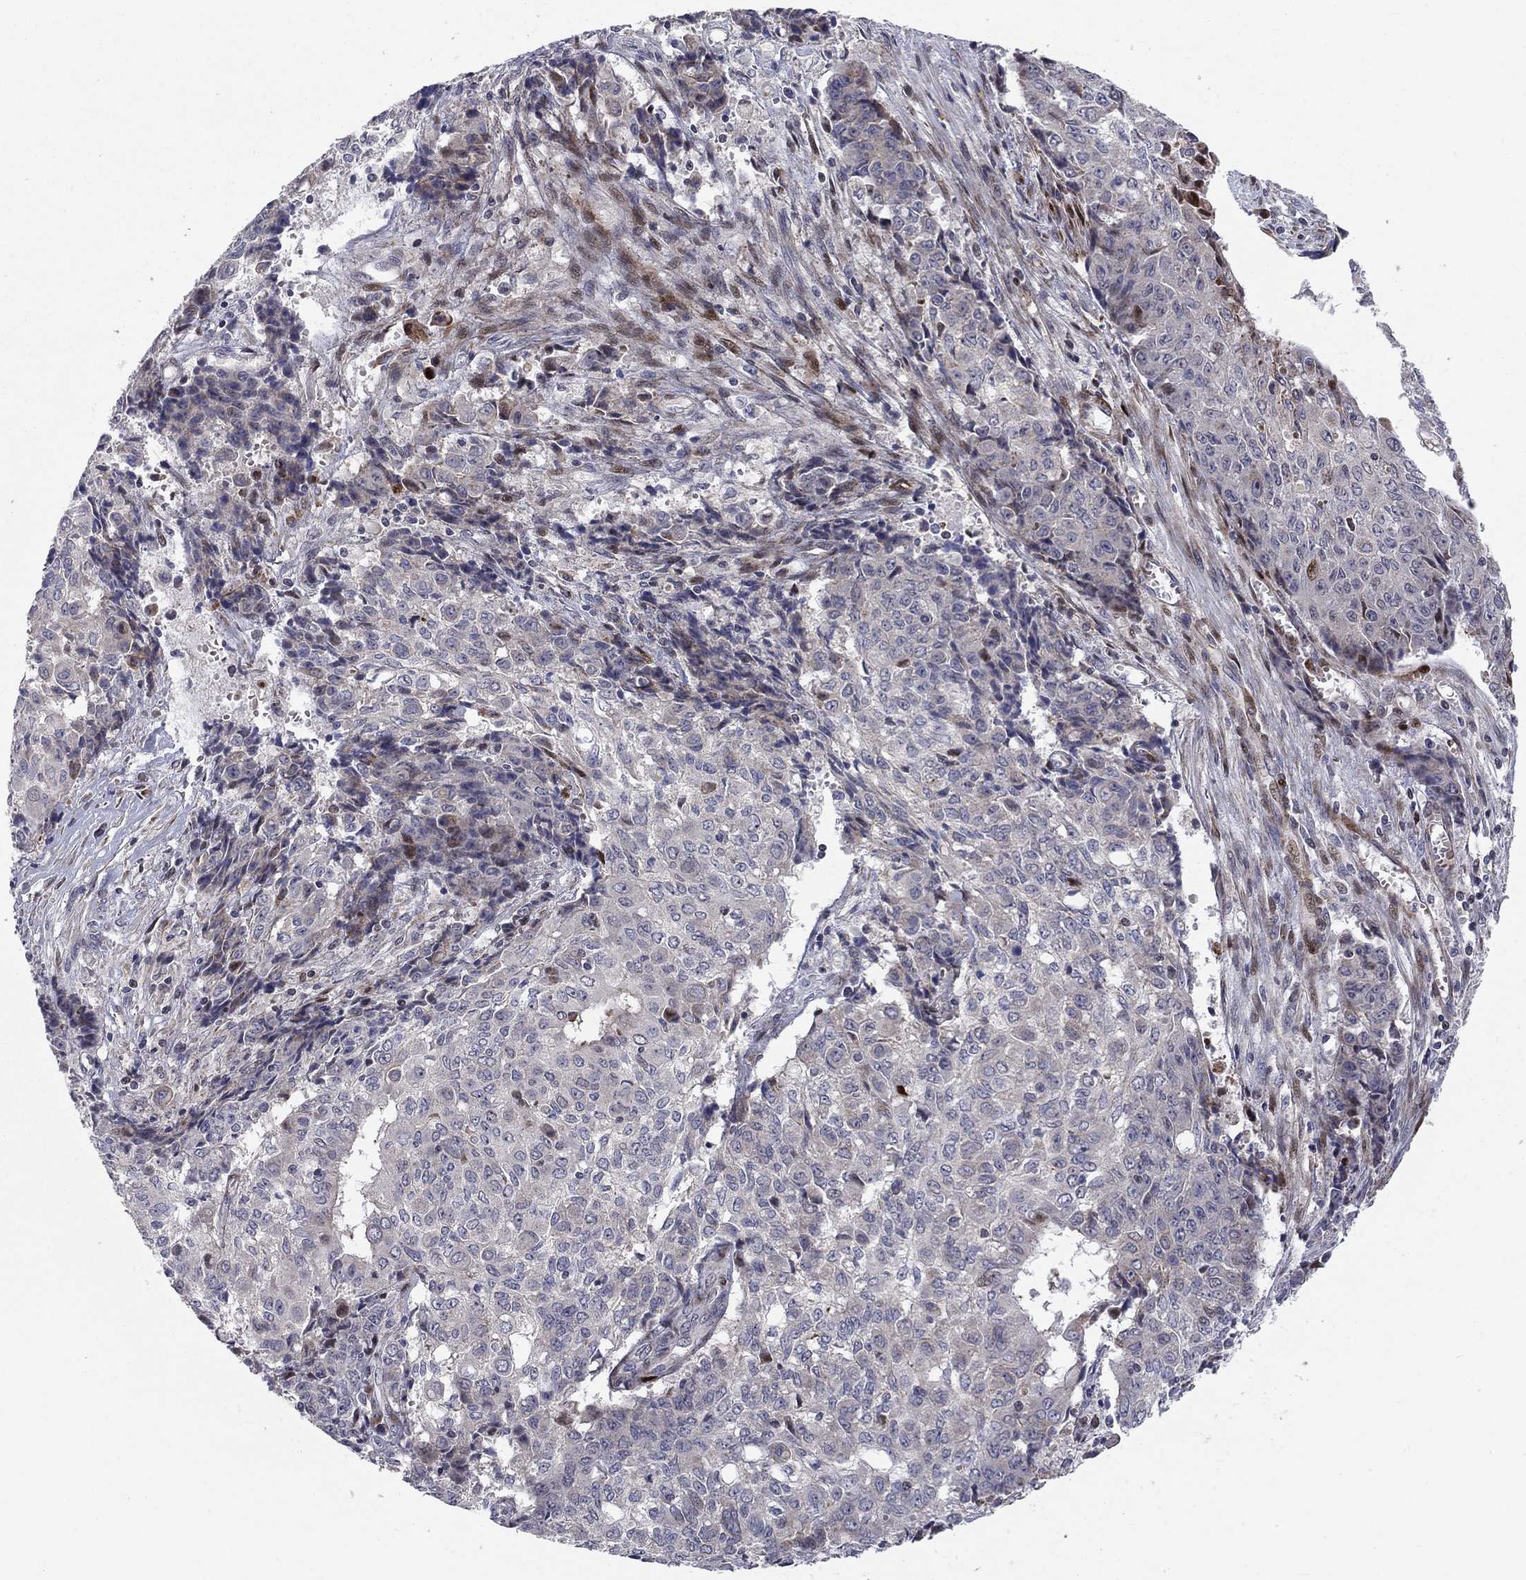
{"staining": {"intensity": "negative", "quantity": "none", "location": "none"}, "tissue": "ovarian cancer", "cell_type": "Tumor cells", "image_type": "cancer", "snomed": [{"axis": "morphology", "description": "Carcinoma, endometroid"}, {"axis": "topography", "description": "Ovary"}], "caption": "IHC photomicrograph of neoplastic tissue: human endometroid carcinoma (ovarian) stained with DAB reveals no significant protein expression in tumor cells.", "gene": "MIOS", "patient": {"sex": "female", "age": 42}}